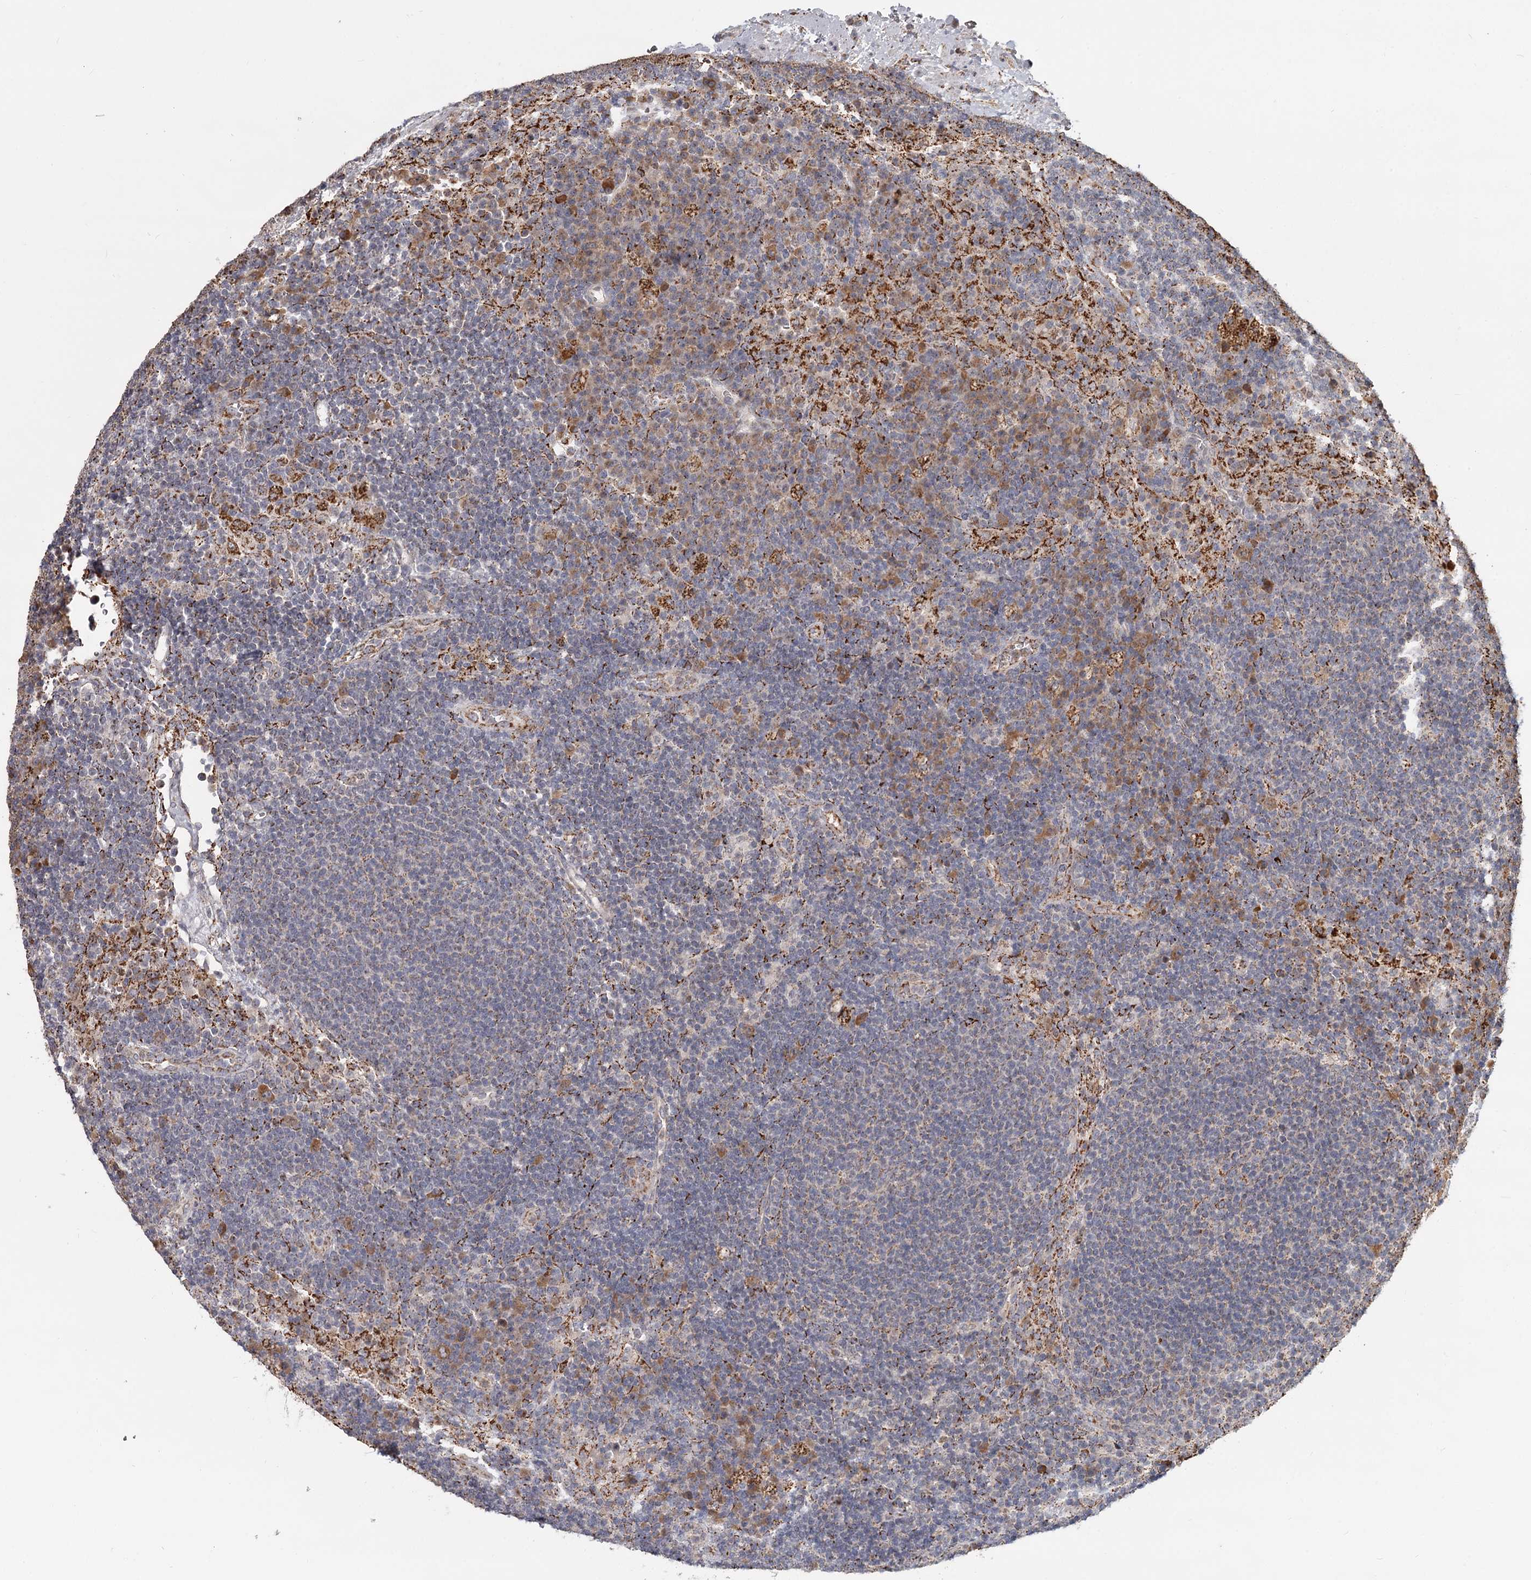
{"staining": {"intensity": "moderate", "quantity": "<25%", "location": "cytoplasmic/membranous"}, "tissue": "lymph node", "cell_type": "Germinal center cells", "image_type": "normal", "snomed": [{"axis": "morphology", "description": "Normal tissue, NOS"}, {"axis": "topography", "description": "Lymph node"}], "caption": "This image exhibits benign lymph node stained with IHC to label a protein in brown. The cytoplasmic/membranous of germinal center cells show moderate positivity for the protein. Nuclei are counter-stained blue.", "gene": "CDC123", "patient": {"sex": "female", "age": 70}}